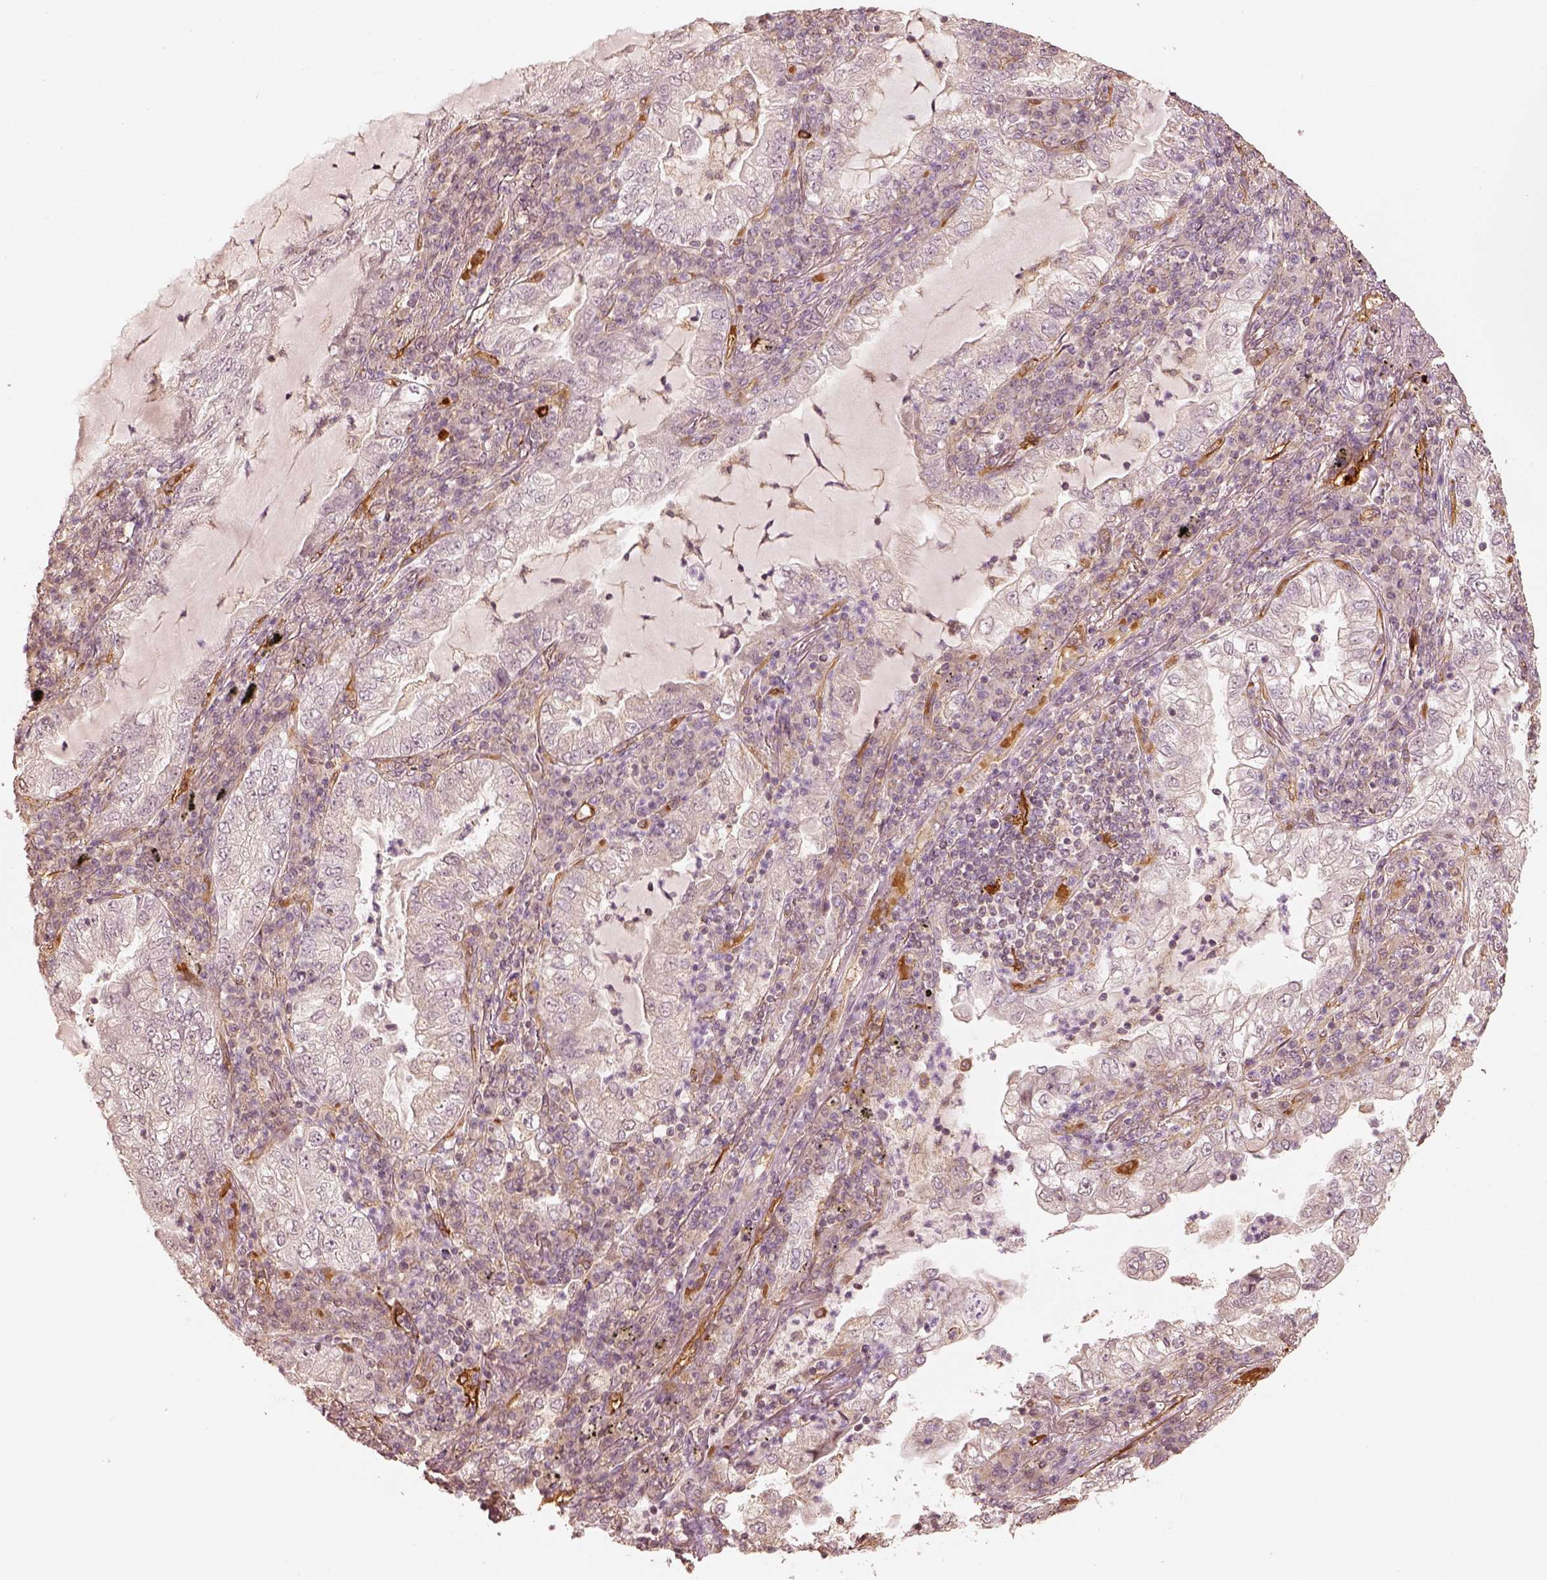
{"staining": {"intensity": "negative", "quantity": "none", "location": "none"}, "tissue": "lung cancer", "cell_type": "Tumor cells", "image_type": "cancer", "snomed": [{"axis": "morphology", "description": "Adenocarcinoma, NOS"}, {"axis": "topography", "description": "Lung"}], "caption": "Tumor cells are negative for brown protein staining in lung adenocarcinoma.", "gene": "FSCN1", "patient": {"sex": "female", "age": 73}}